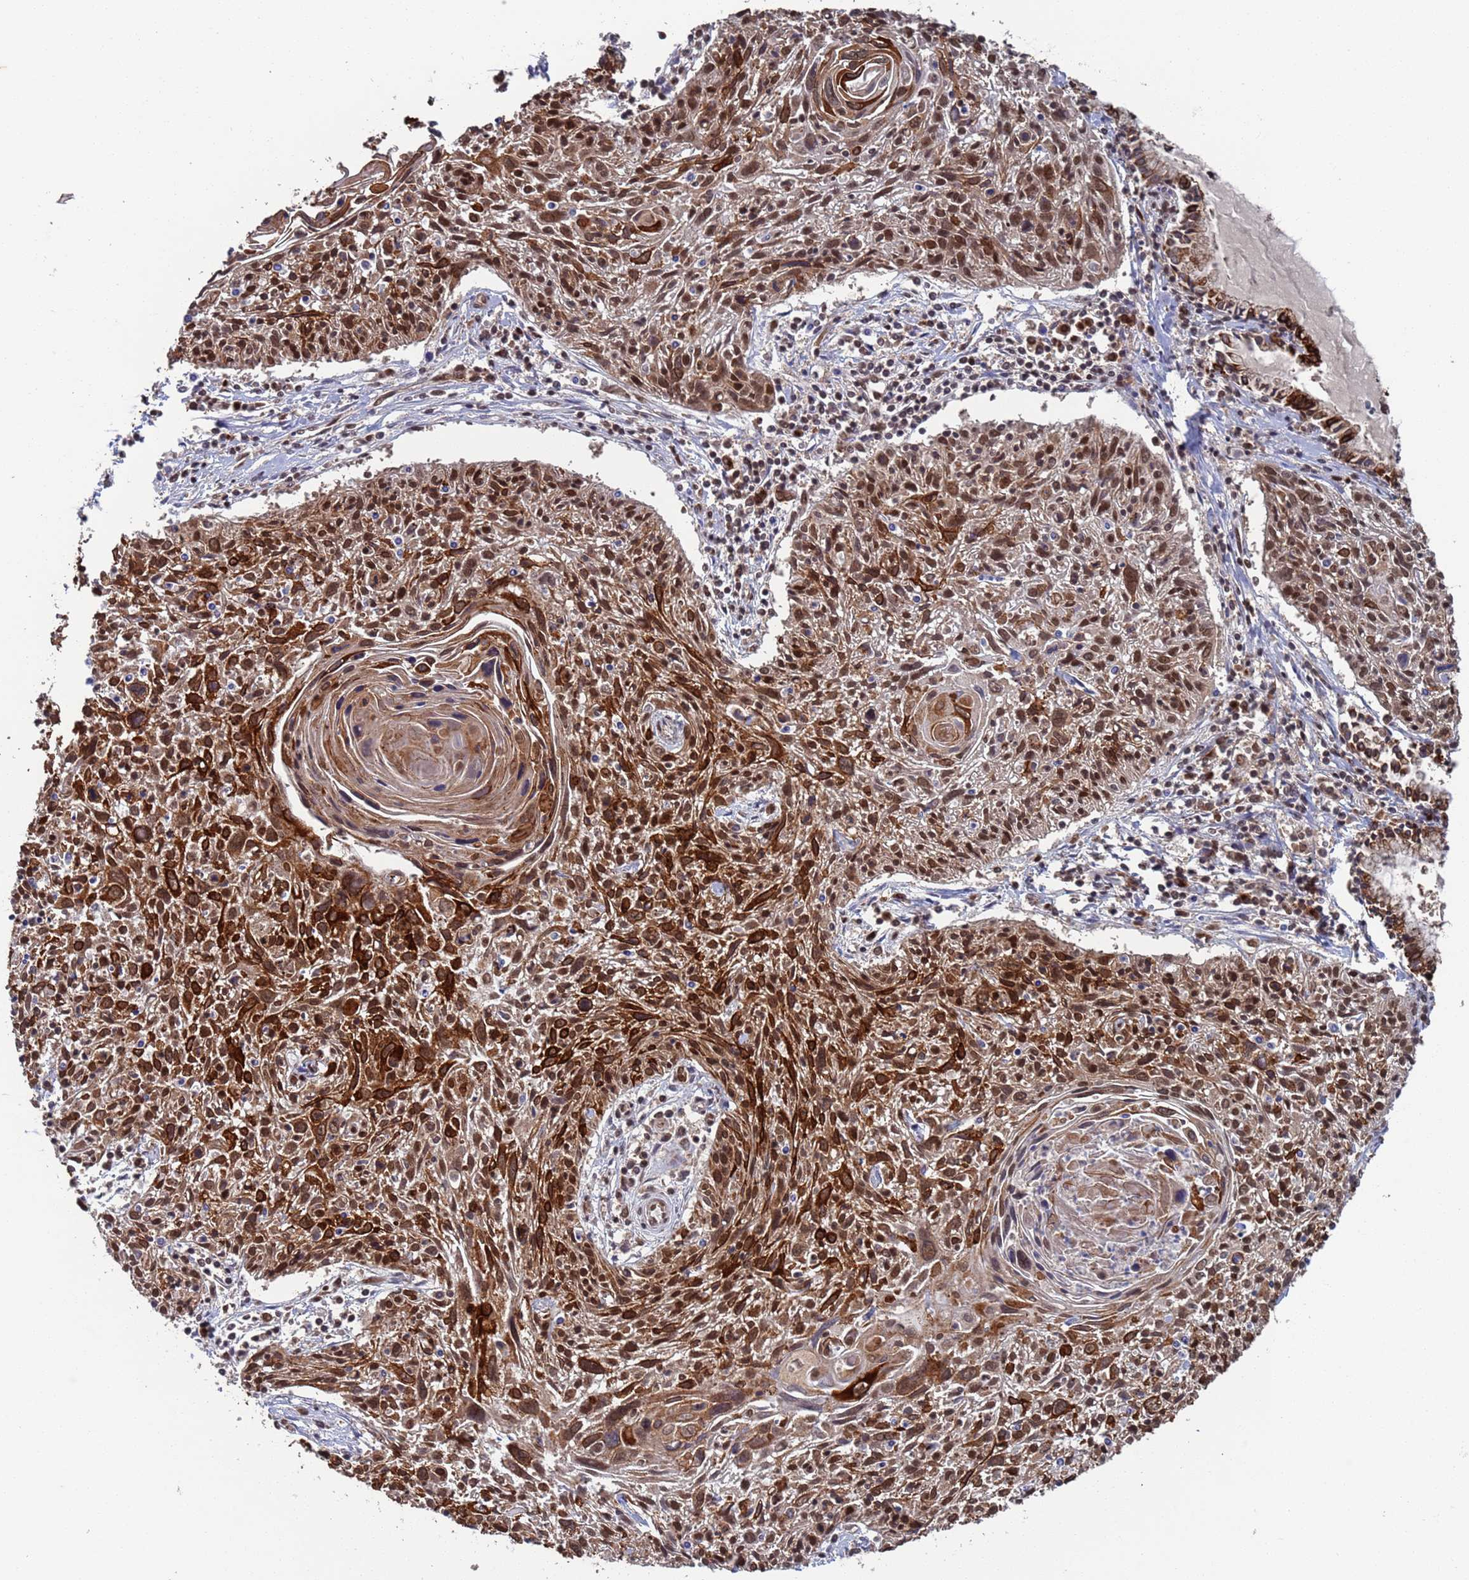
{"staining": {"intensity": "moderate", "quantity": ">75%", "location": "cytoplasmic/membranous,nuclear"}, "tissue": "cervical cancer", "cell_type": "Tumor cells", "image_type": "cancer", "snomed": [{"axis": "morphology", "description": "Squamous cell carcinoma, NOS"}, {"axis": "topography", "description": "Cervix"}], "caption": "High-magnification brightfield microscopy of cervical squamous cell carcinoma stained with DAB (3,3'-diaminobenzidine) (brown) and counterstained with hematoxylin (blue). tumor cells exhibit moderate cytoplasmic/membranous and nuclear staining is identified in approximately>75% of cells.", "gene": "FUBP3", "patient": {"sex": "female", "age": 51}}